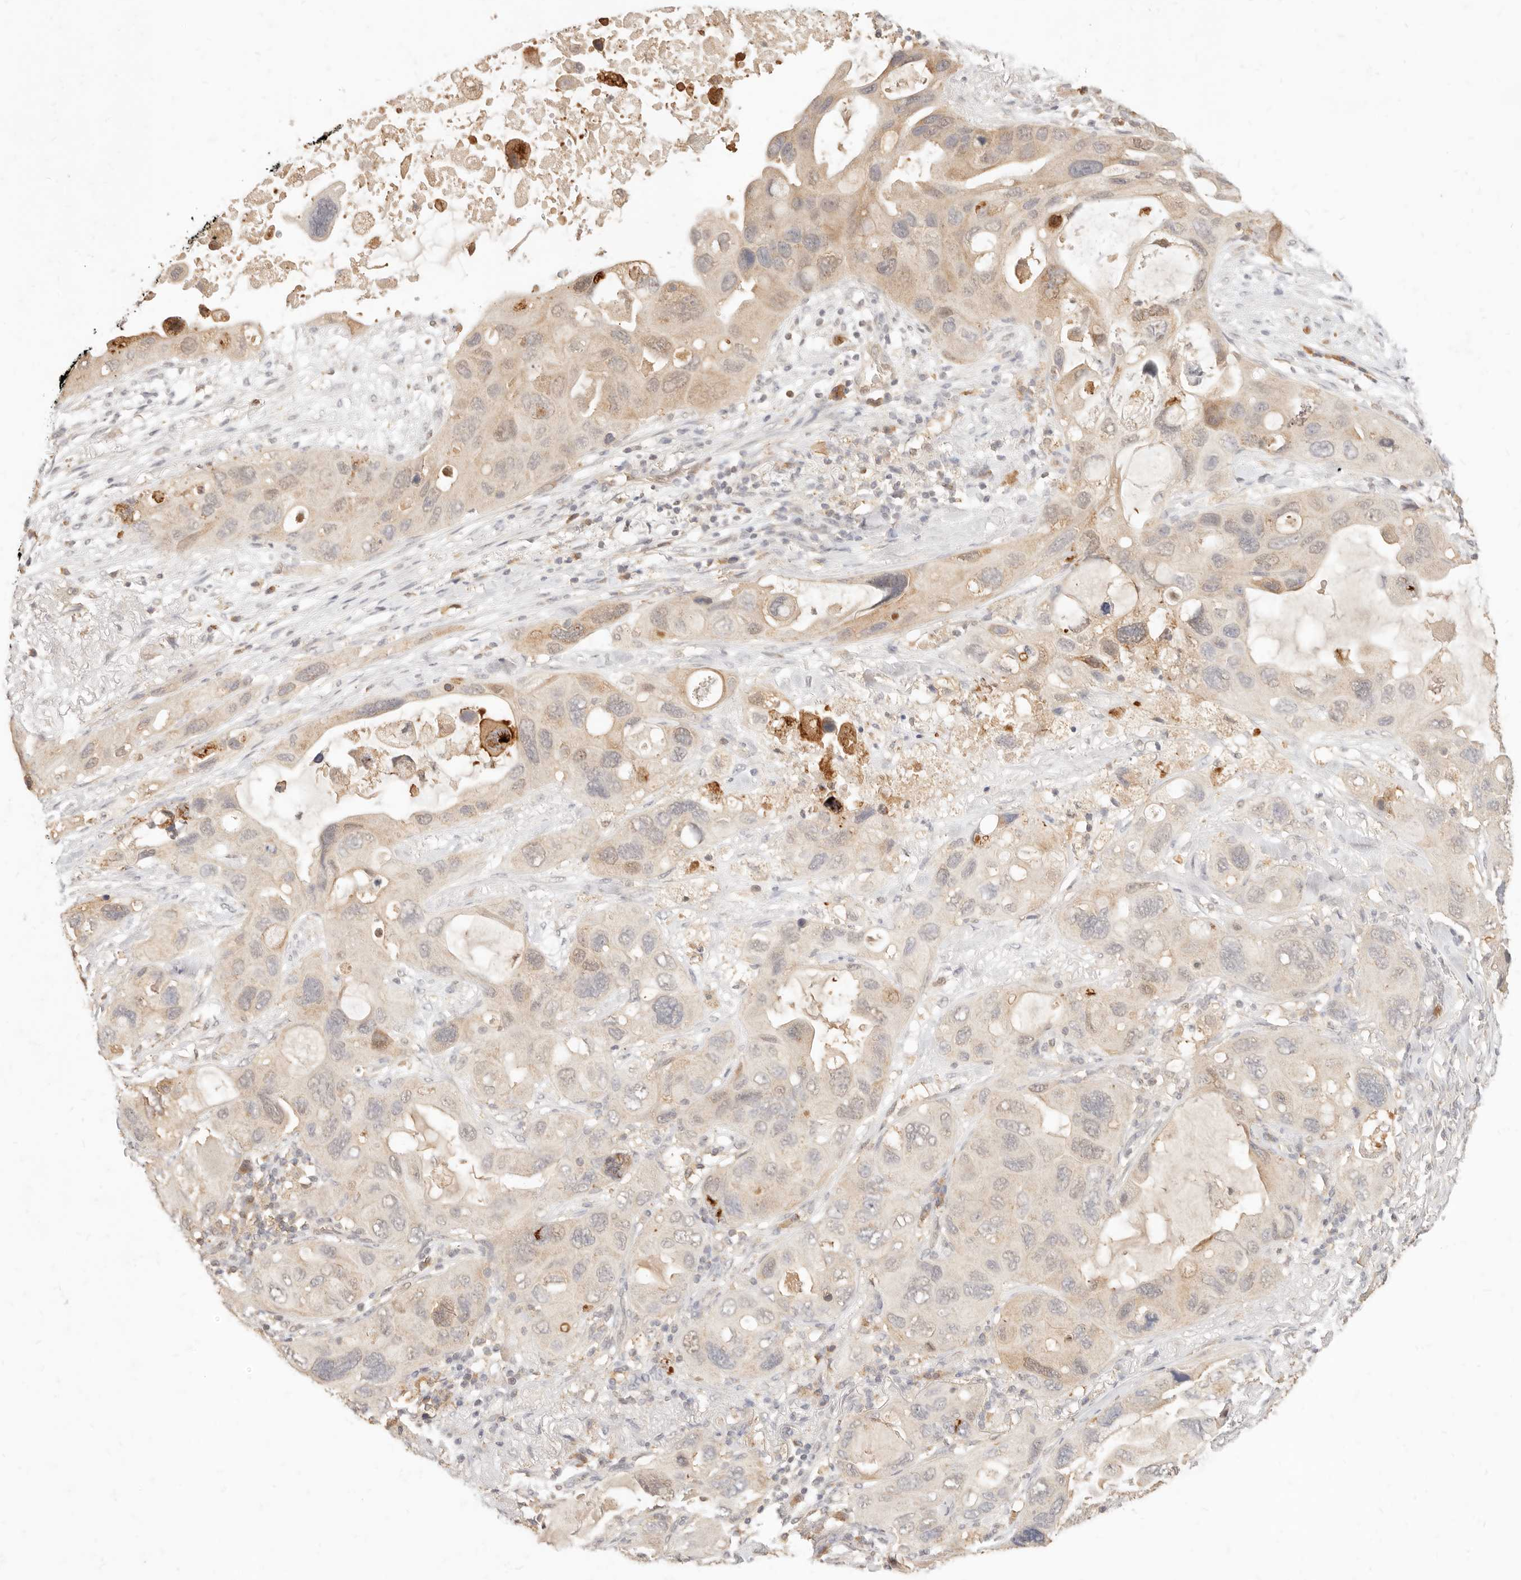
{"staining": {"intensity": "weak", "quantity": "25%-75%", "location": "cytoplasmic/membranous"}, "tissue": "lung cancer", "cell_type": "Tumor cells", "image_type": "cancer", "snomed": [{"axis": "morphology", "description": "Squamous cell carcinoma, NOS"}, {"axis": "topography", "description": "Lung"}], "caption": "IHC image of neoplastic tissue: human squamous cell carcinoma (lung) stained using immunohistochemistry displays low levels of weak protein expression localized specifically in the cytoplasmic/membranous of tumor cells, appearing as a cytoplasmic/membranous brown color.", "gene": "TMTC2", "patient": {"sex": "female", "age": 73}}